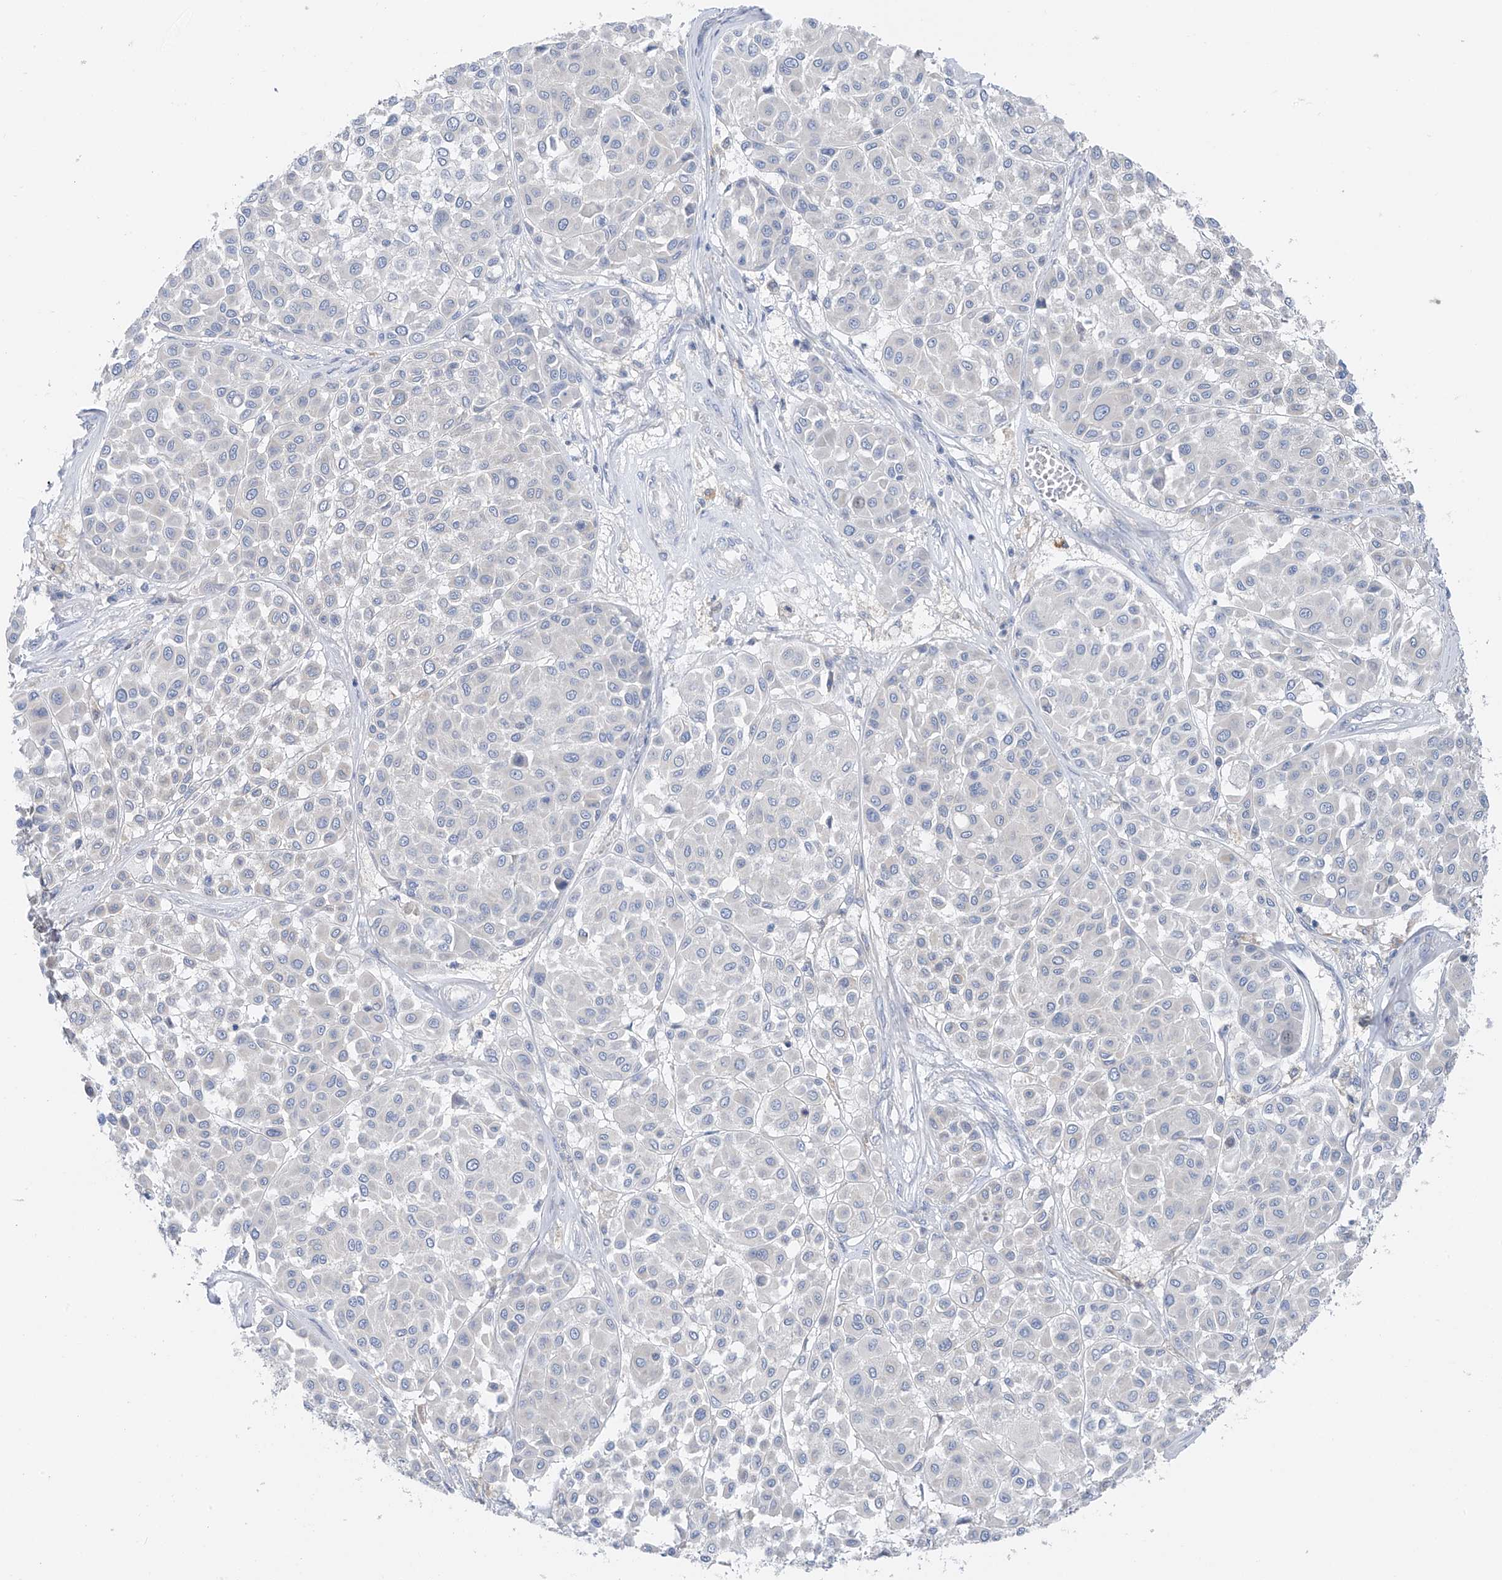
{"staining": {"intensity": "negative", "quantity": "none", "location": "none"}, "tissue": "melanoma", "cell_type": "Tumor cells", "image_type": "cancer", "snomed": [{"axis": "morphology", "description": "Malignant melanoma, Metastatic site"}, {"axis": "topography", "description": "Soft tissue"}], "caption": "Tumor cells show no significant protein positivity in malignant melanoma (metastatic site).", "gene": "POMGNT2", "patient": {"sex": "male", "age": 41}}